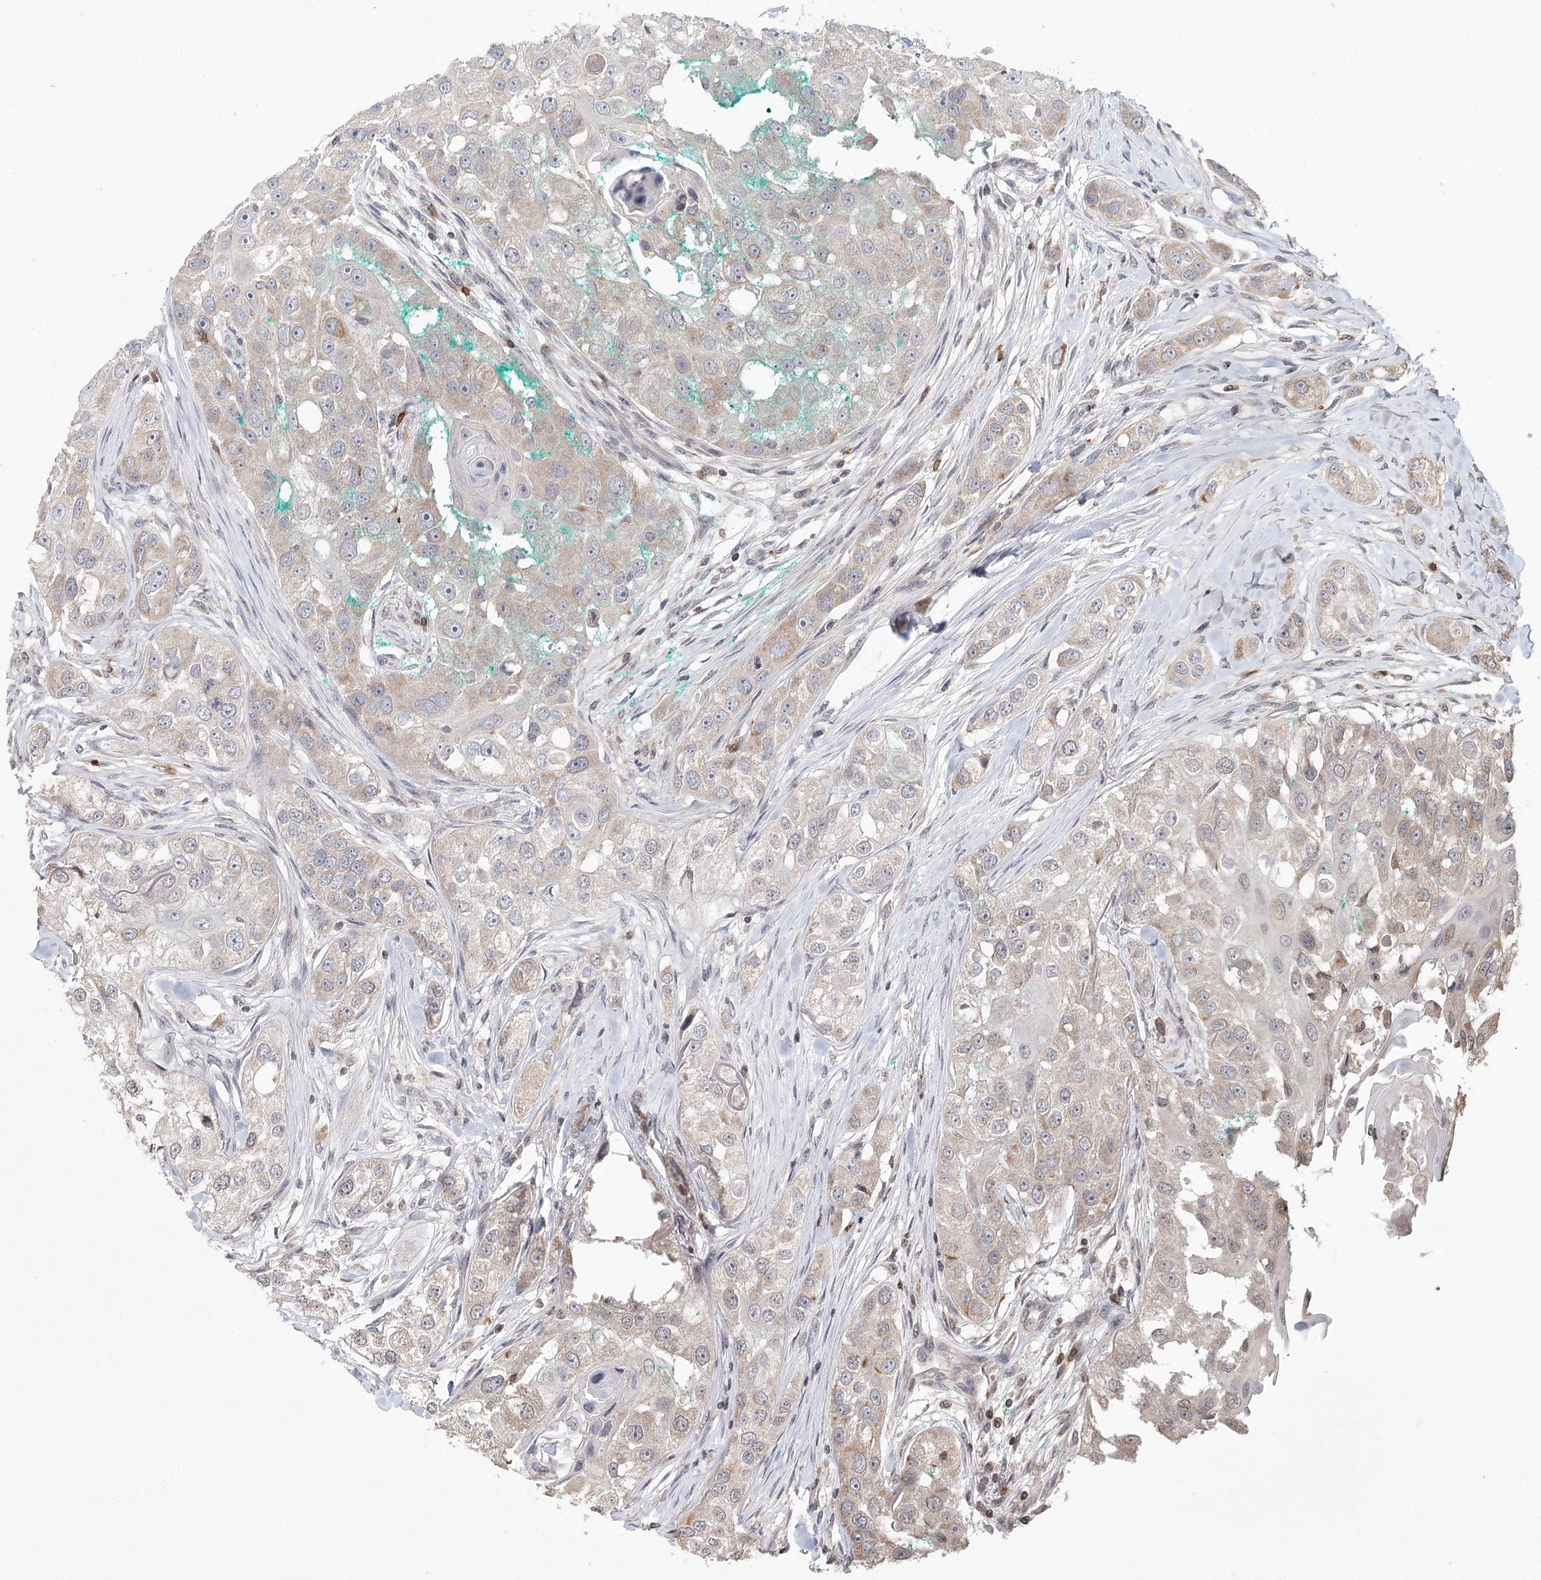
{"staining": {"intensity": "weak", "quantity": "<25%", "location": "cytoplasmic/membranous"}, "tissue": "head and neck cancer", "cell_type": "Tumor cells", "image_type": "cancer", "snomed": [{"axis": "morphology", "description": "Normal tissue, NOS"}, {"axis": "morphology", "description": "Squamous cell carcinoma, NOS"}, {"axis": "topography", "description": "Skeletal muscle"}, {"axis": "topography", "description": "Head-Neck"}], "caption": "Micrograph shows no significant protein positivity in tumor cells of squamous cell carcinoma (head and neck).", "gene": "ICOS", "patient": {"sex": "male", "age": 51}}